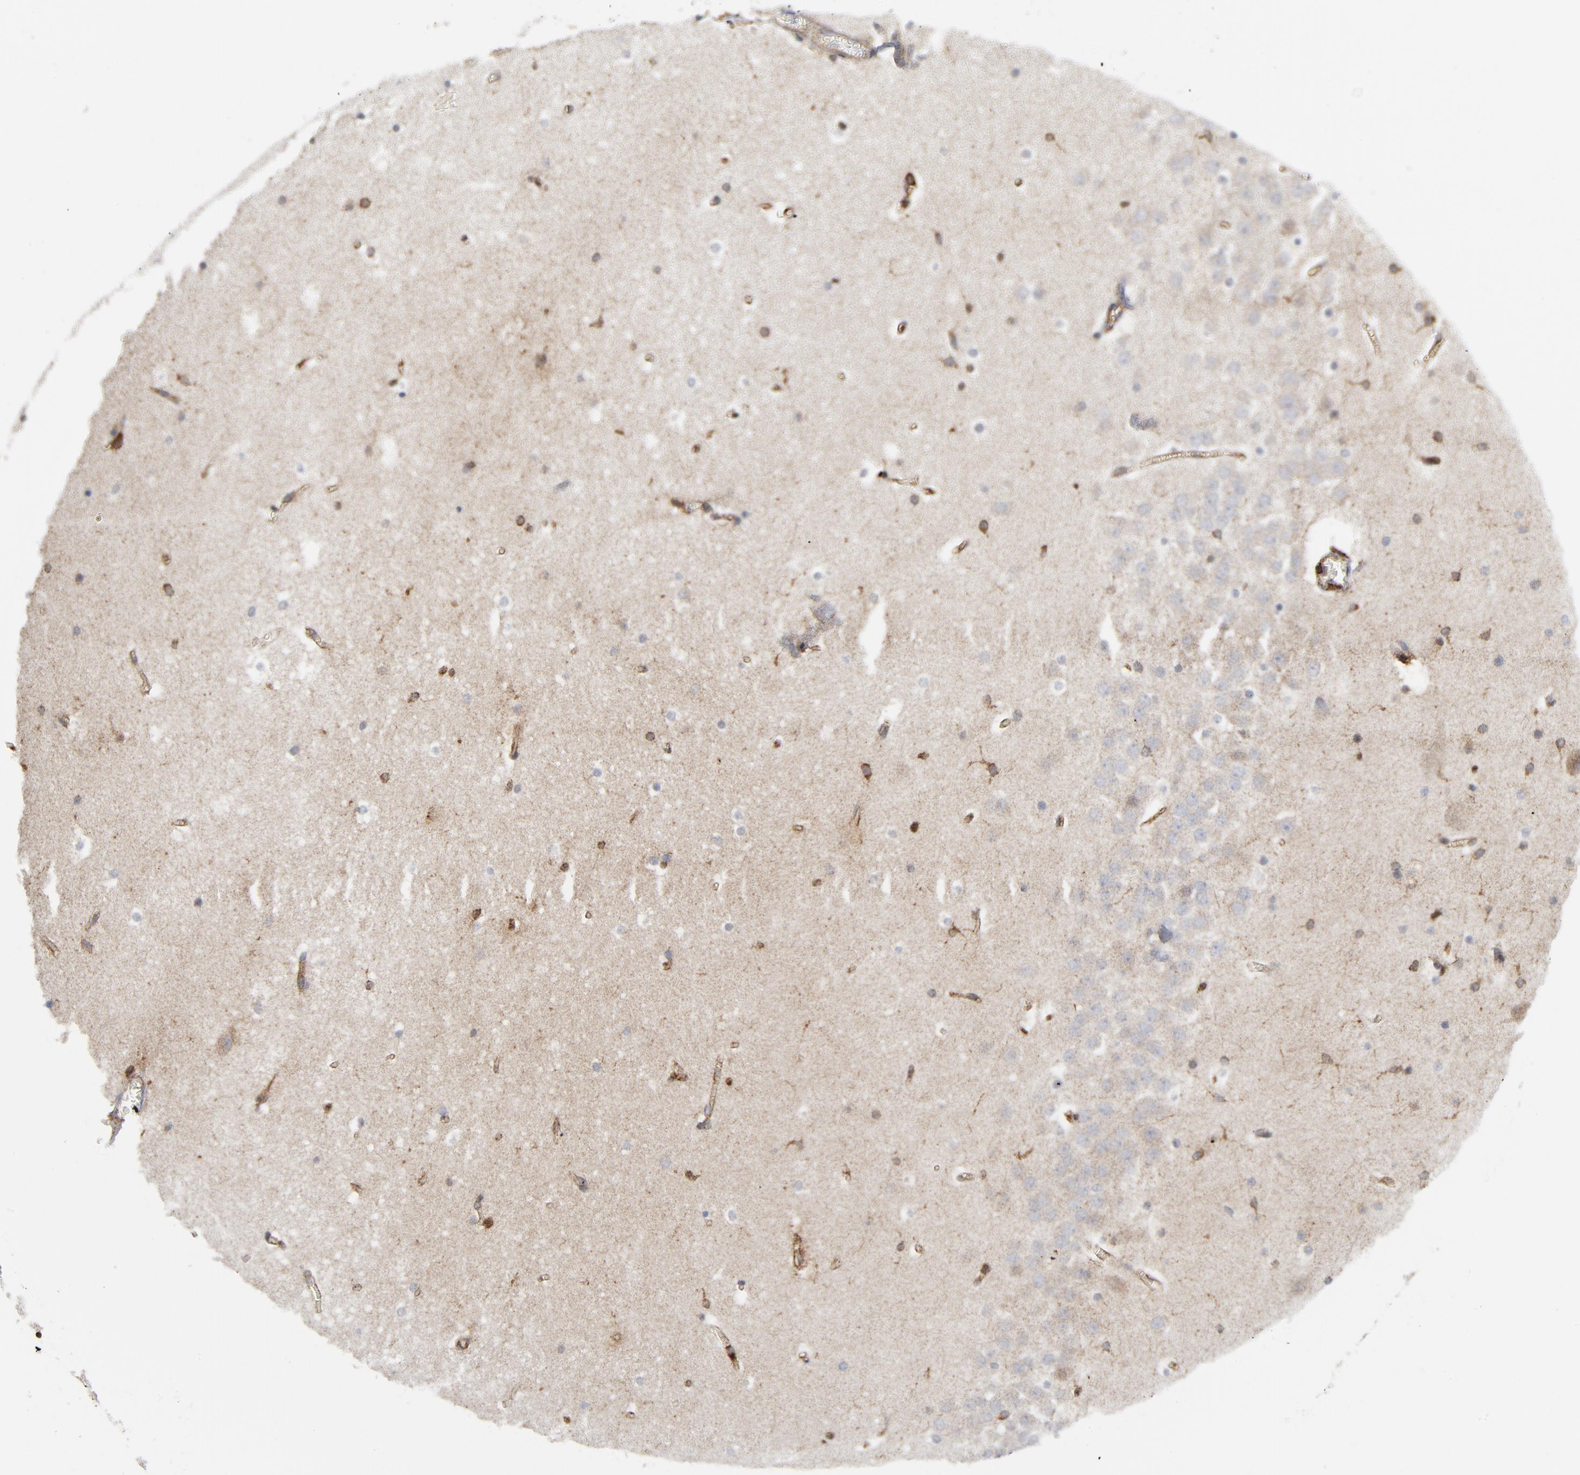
{"staining": {"intensity": "weak", "quantity": "25%-75%", "location": "cytoplasmic/membranous"}, "tissue": "hippocampus", "cell_type": "Glial cells", "image_type": "normal", "snomed": [{"axis": "morphology", "description": "Normal tissue, NOS"}, {"axis": "topography", "description": "Hippocampus"}], "caption": "Protein staining reveals weak cytoplasmic/membranous positivity in approximately 25%-75% of glial cells in normal hippocampus. (Stains: DAB in brown, nuclei in blue, Microscopy: brightfield microscopy at high magnification).", "gene": "YES1", "patient": {"sex": "male", "age": 45}}